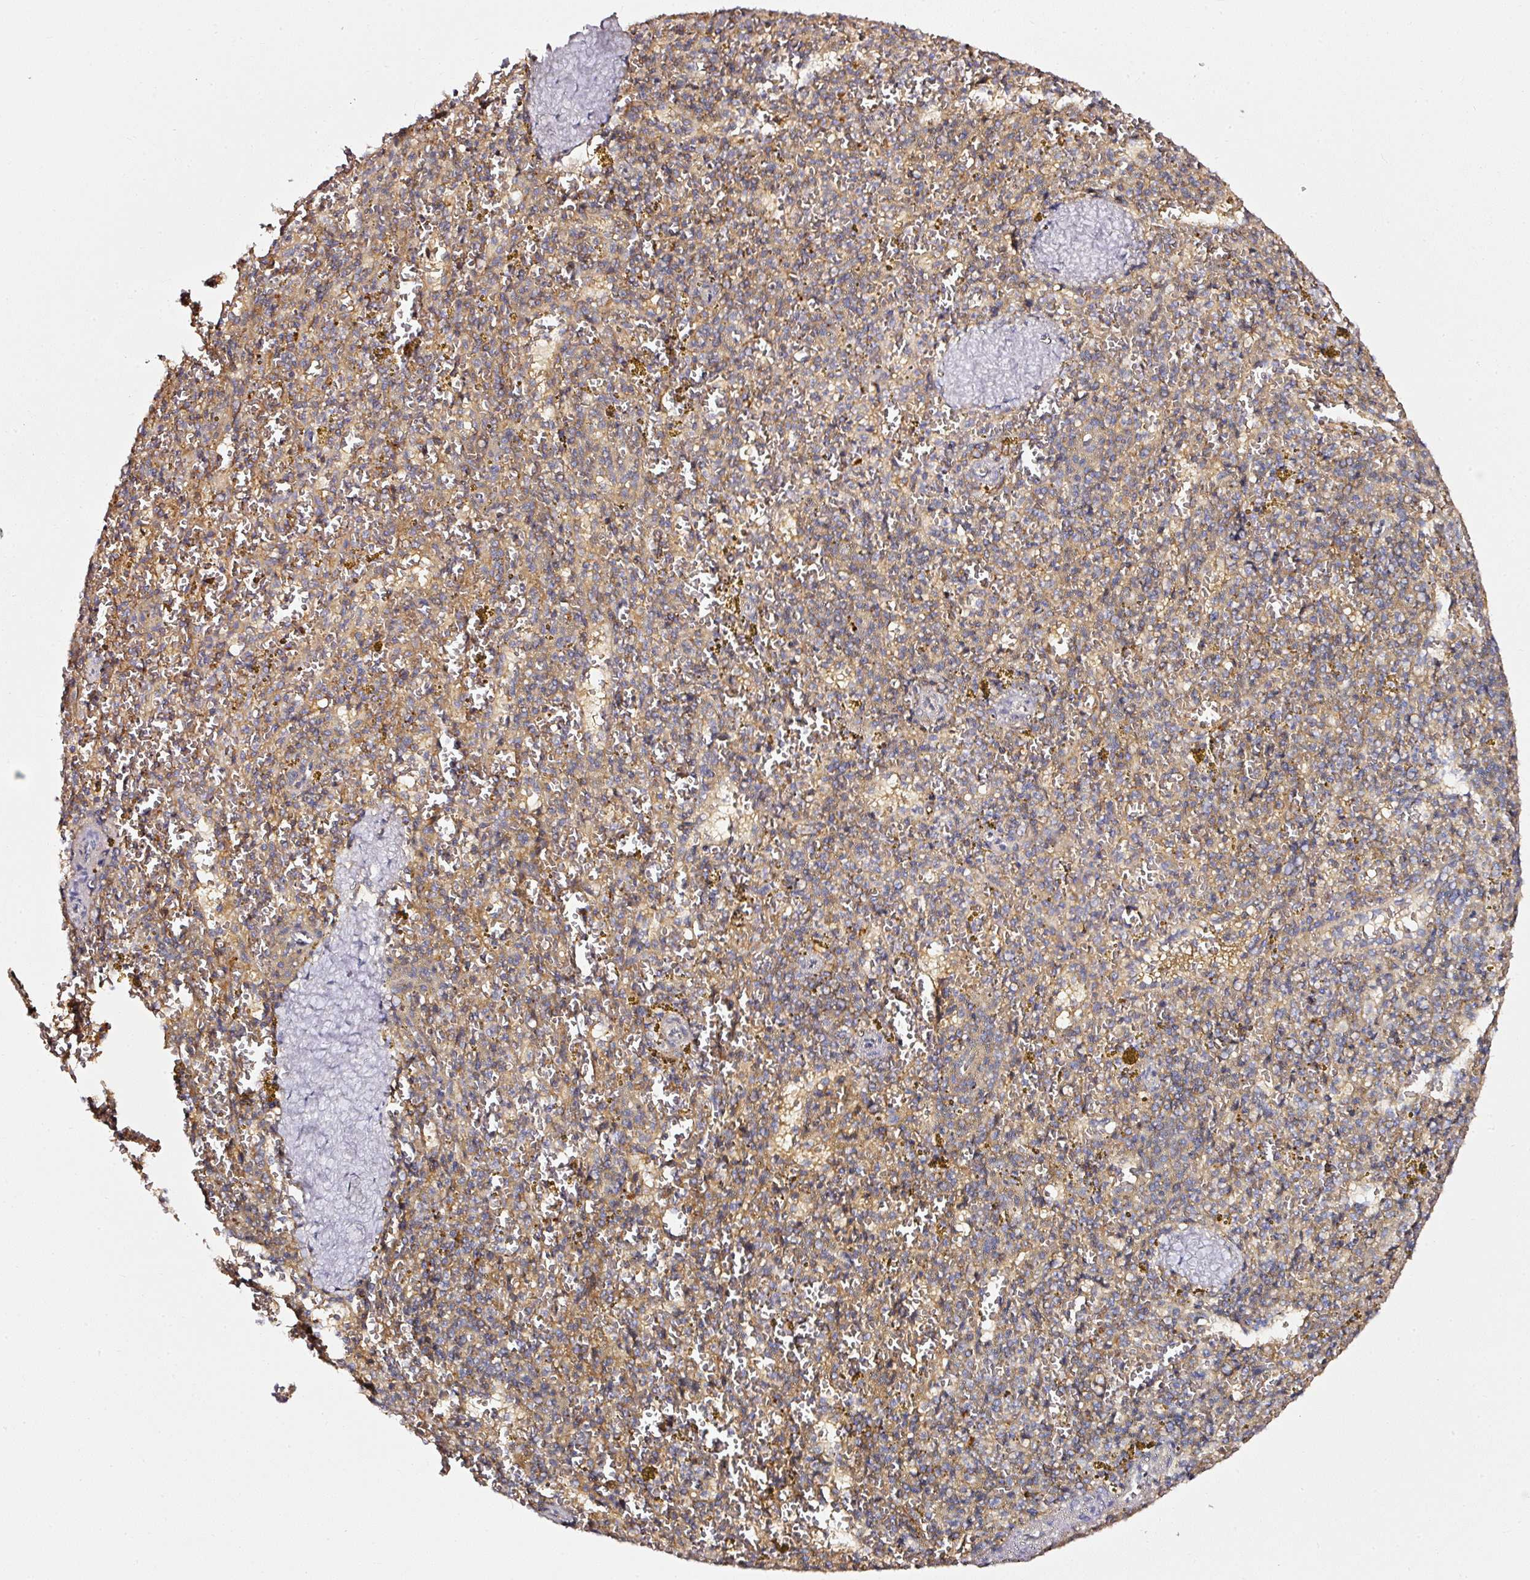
{"staining": {"intensity": "weak", "quantity": "25%-75%", "location": "cytoplasmic/membranous"}, "tissue": "spleen", "cell_type": "Cells in red pulp", "image_type": "normal", "snomed": [{"axis": "morphology", "description": "Normal tissue, NOS"}, {"axis": "topography", "description": "Spleen"}], "caption": "The immunohistochemical stain highlights weak cytoplasmic/membranous staining in cells in red pulp of unremarkable spleen. The staining is performed using DAB brown chromogen to label protein expression. The nuclei are counter-stained blue using hematoxylin.", "gene": "CD47", "patient": {"sex": "male", "age": 57}}